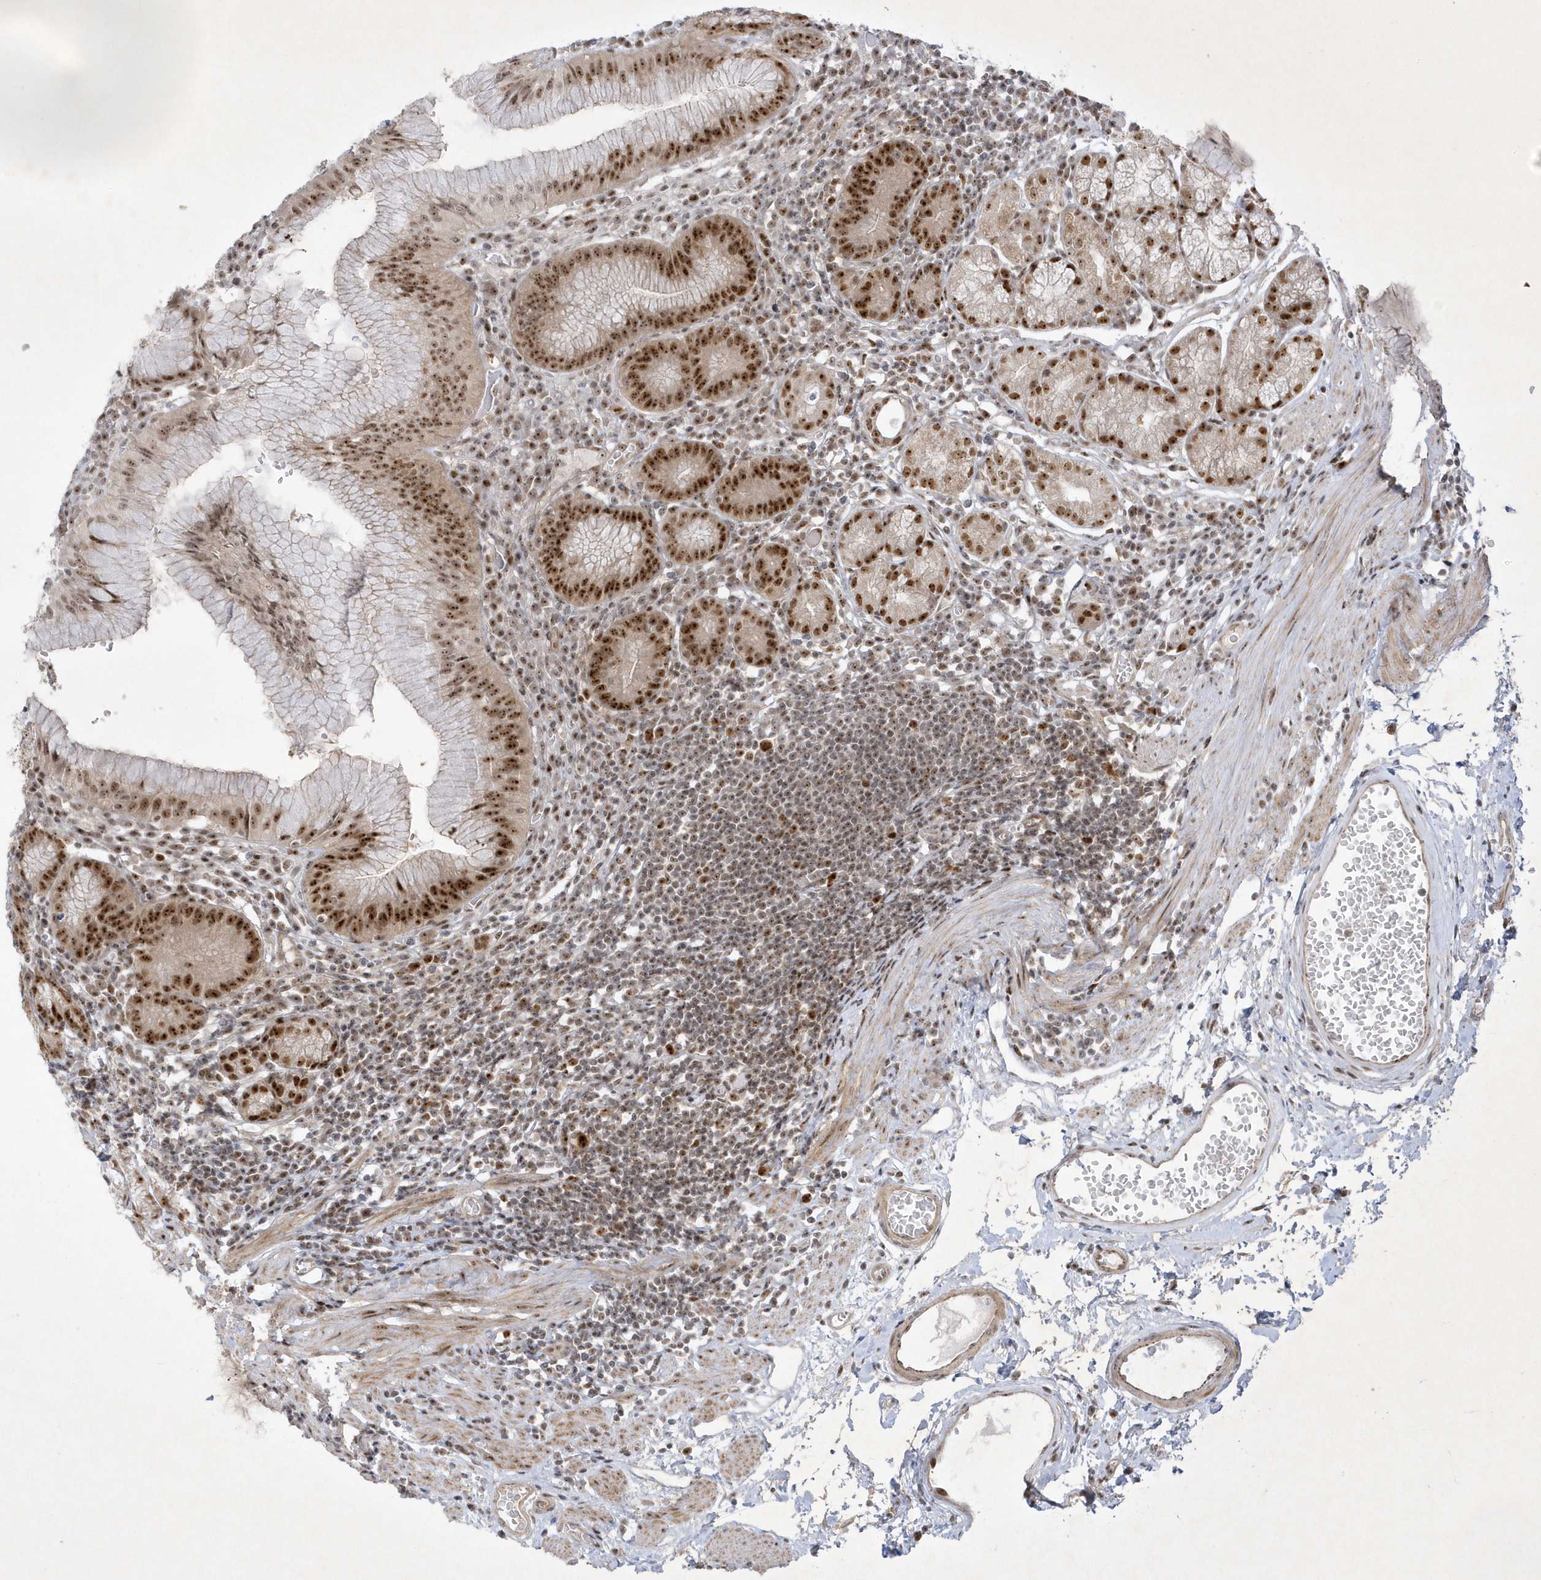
{"staining": {"intensity": "strong", "quantity": "25%-75%", "location": "nuclear"}, "tissue": "stomach", "cell_type": "Glandular cells", "image_type": "normal", "snomed": [{"axis": "morphology", "description": "Normal tissue, NOS"}, {"axis": "topography", "description": "Stomach"}], "caption": "Glandular cells display high levels of strong nuclear expression in approximately 25%-75% of cells in benign stomach.", "gene": "NPM3", "patient": {"sex": "male", "age": 55}}